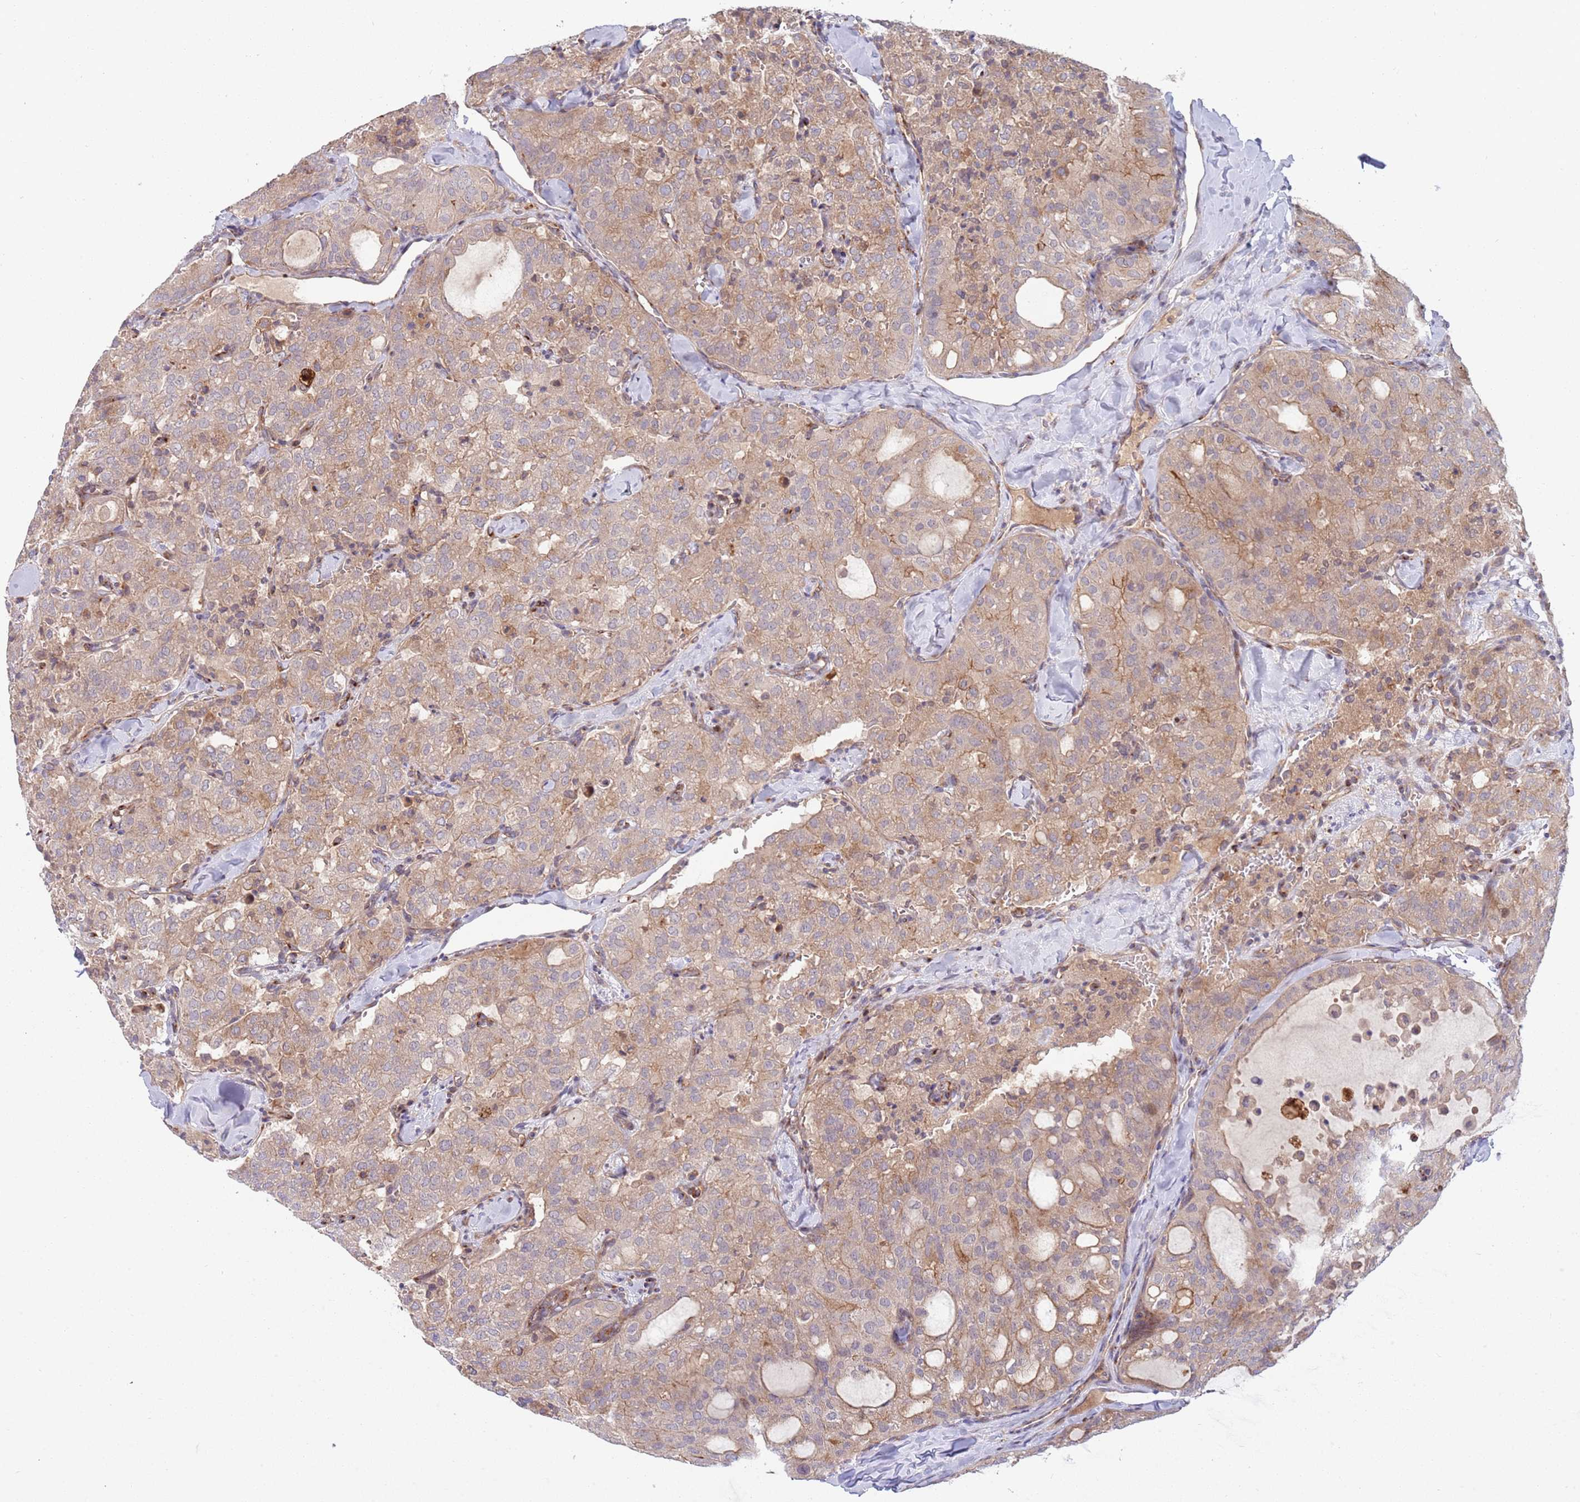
{"staining": {"intensity": "weak", "quantity": ">75%", "location": "cytoplasmic/membranous"}, "tissue": "thyroid cancer", "cell_type": "Tumor cells", "image_type": "cancer", "snomed": [{"axis": "morphology", "description": "Follicular adenoma carcinoma, NOS"}, {"axis": "topography", "description": "Thyroid gland"}], "caption": "Immunohistochemical staining of human thyroid follicular adenoma carcinoma displays low levels of weak cytoplasmic/membranous expression in approximately >75% of tumor cells.", "gene": "BTBD7", "patient": {"sex": "male", "age": 75}}